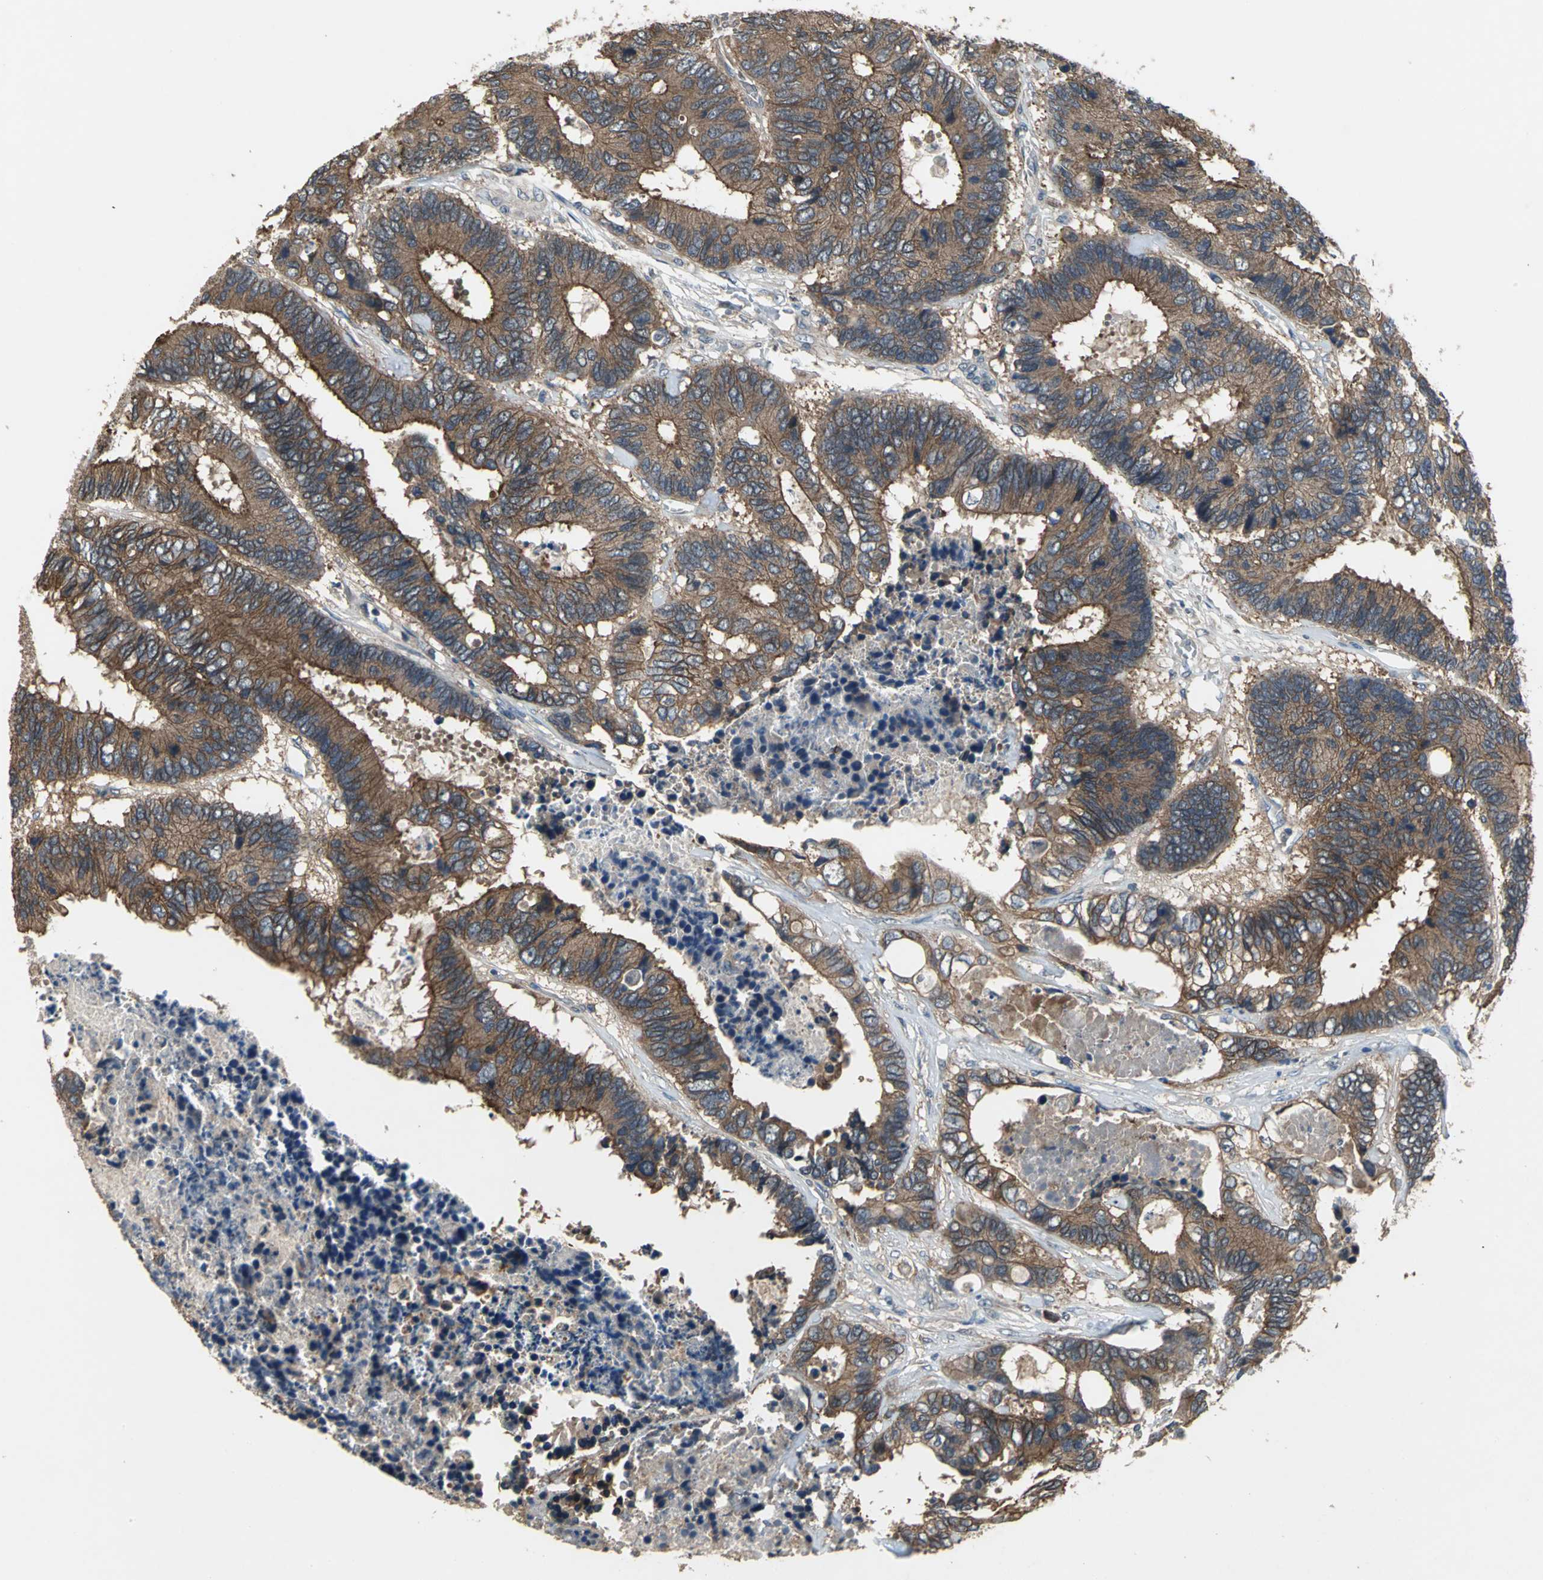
{"staining": {"intensity": "moderate", "quantity": ">75%", "location": "cytoplasmic/membranous"}, "tissue": "colorectal cancer", "cell_type": "Tumor cells", "image_type": "cancer", "snomed": [{"axis": "morphology", "description": "Adenocarcinoma, NOS"}, {"axis": "topography", "description": "Rectum"}], "caption": "Protein staining by immunohistochemistry (IHC) reveals moderate cytoplasmic/membranous positivity in about >75% of tumor cells in colorectal cancer. The protein is shown in brown color, while the nuclei are stained blue.", "gene": "MET", "patient": {"sex": "male", "age": 55}}